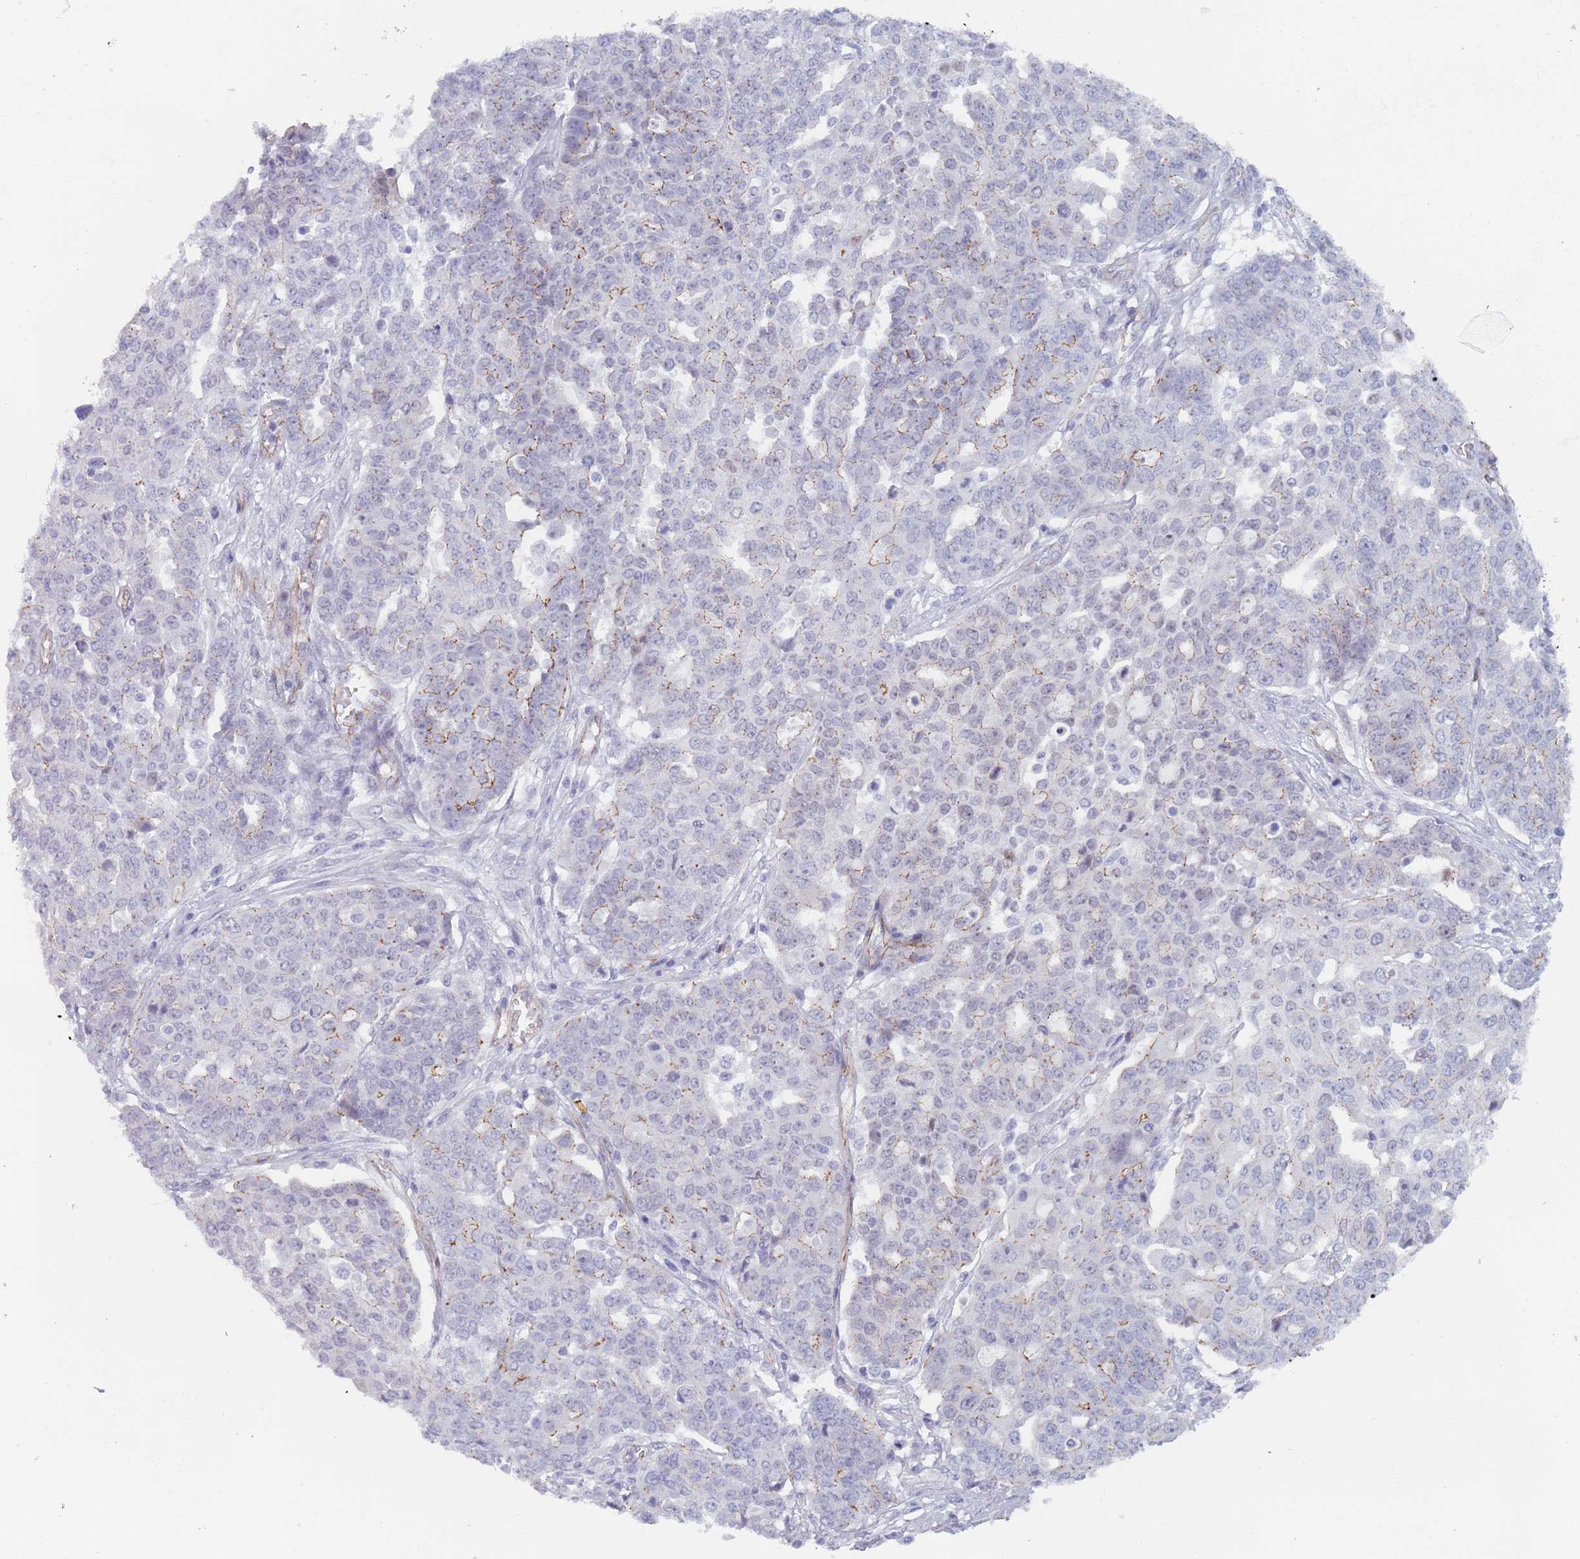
{"staining": {"intensity": "weak", "quantity": "<25%", "location": "cytoplasmic/membranous"}, "tissue": "ovarian cancer", "cell_type": "Tumor cells", "image_type": "cancer", "snomed": [{"axis": "morphology", "description": "Cystadenocarcinoma, serous, NOS"}, {"axis": "topography", "description": "Soft tissue"}, {"axis": "topography", "description": "Ovary"}], "caption": "A photomicrograph of ovarian cancer stained for a protein exhibits no brown staining in tumor cells.", "gene": "OR5A2", "patient": {"sex": "female", "age": 57}}